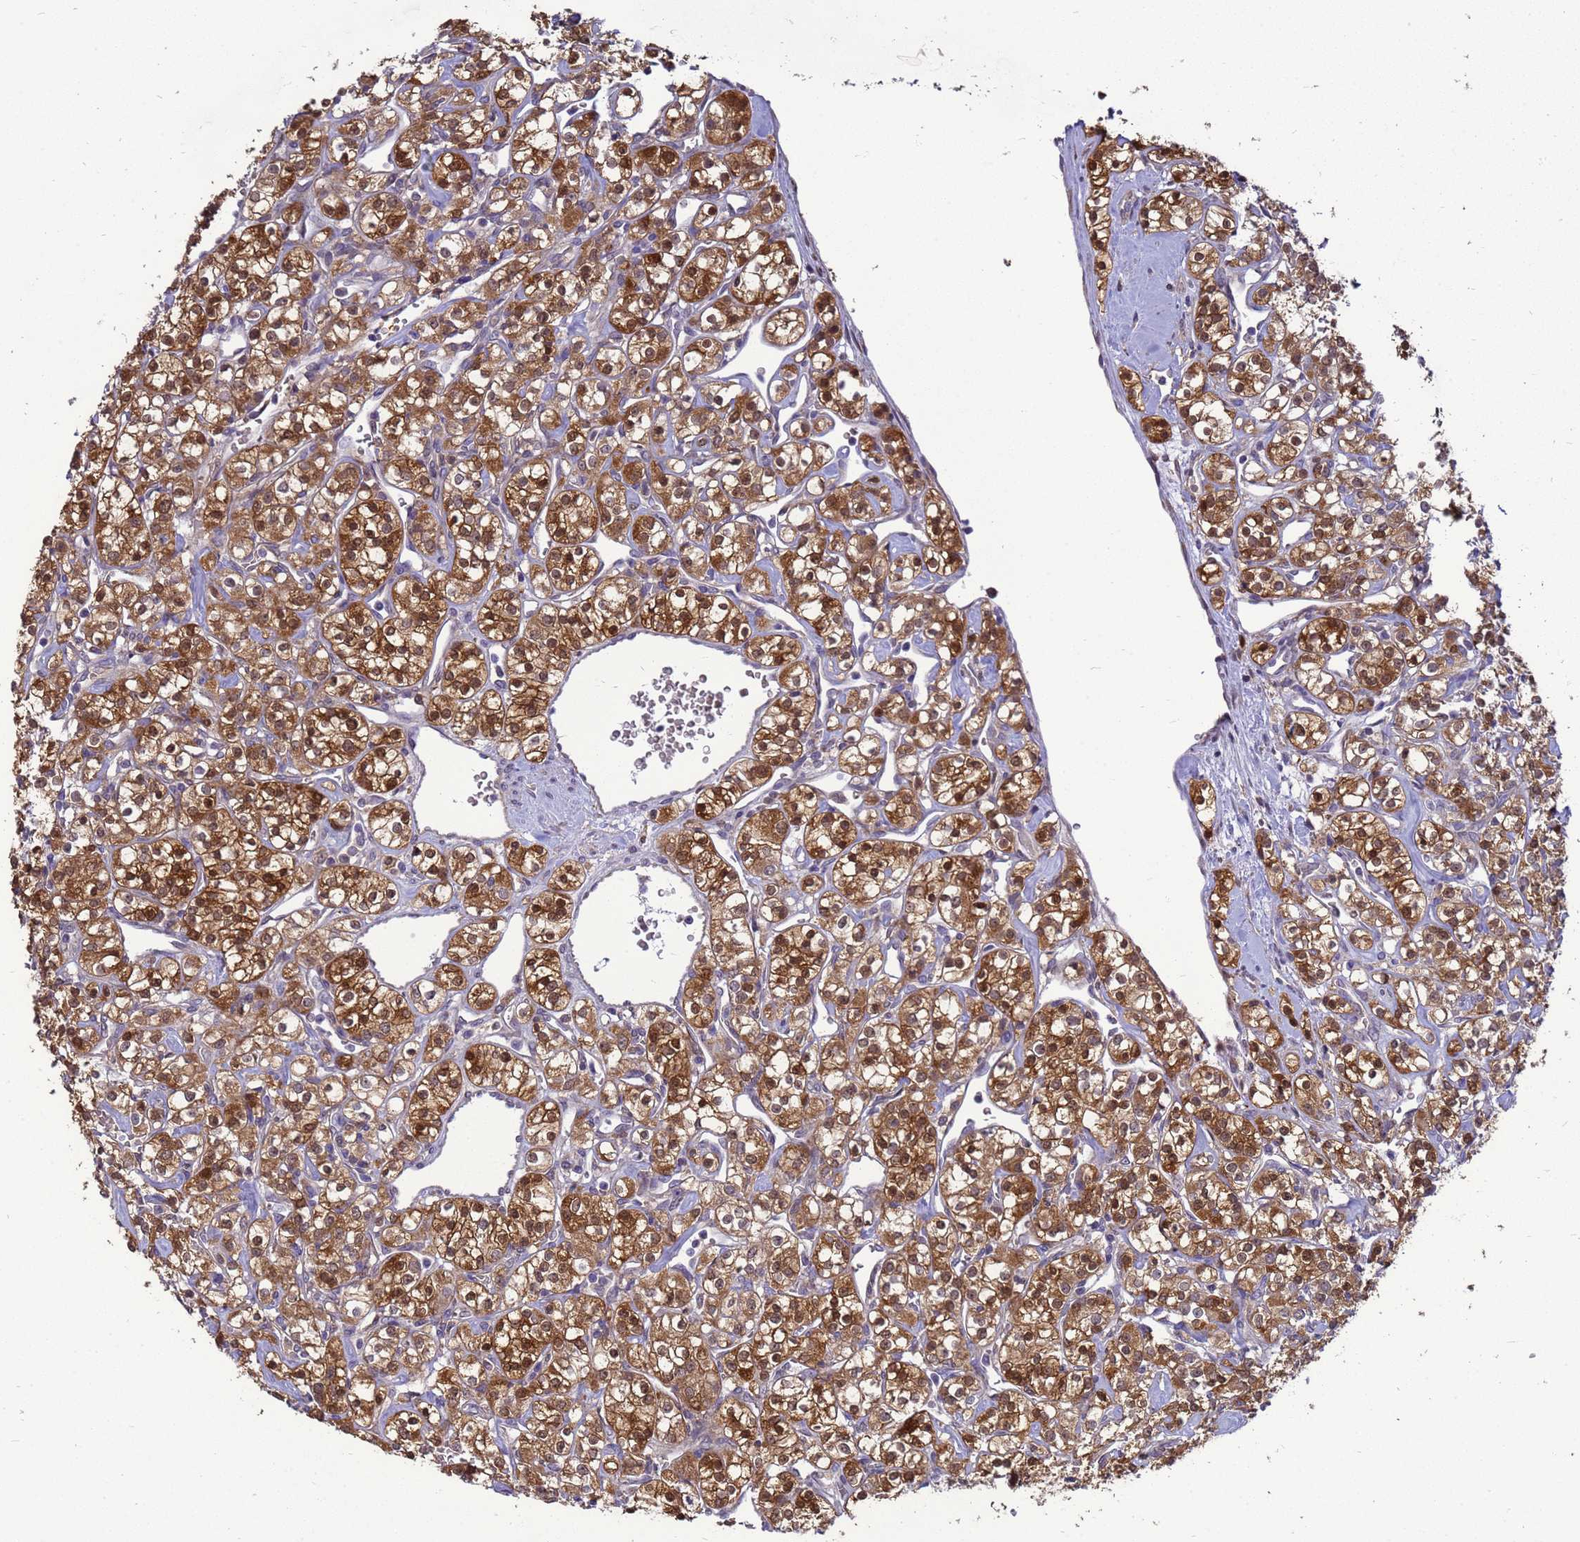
{"staining": {"intensity": "strong", "quantity": ">75%", "location": "cytoplasmic/membranous,nuclear"}, "tissue": "renal cancer", "cell_type": "Tumor cells", "image_type": "cancer", "snomed": [{"axis": "morphology", "description": "Adenocarcinoma, NOS"}, {"axis": "topography", "description": "Kidney"}], "caption": "Strong cytoplasmic/membranous and nuclear staining is appreciated in approximately >75% of tumor cells in renal cancer. The staining is performed using DAB (3,3'-diaminobenzidine) brown chromogen to label protein expression. The nuclei are counter-stained blue using hematoxylin.", "gene": "EIF4EBP3", "patient": {"sex": "male", "age": 77}}